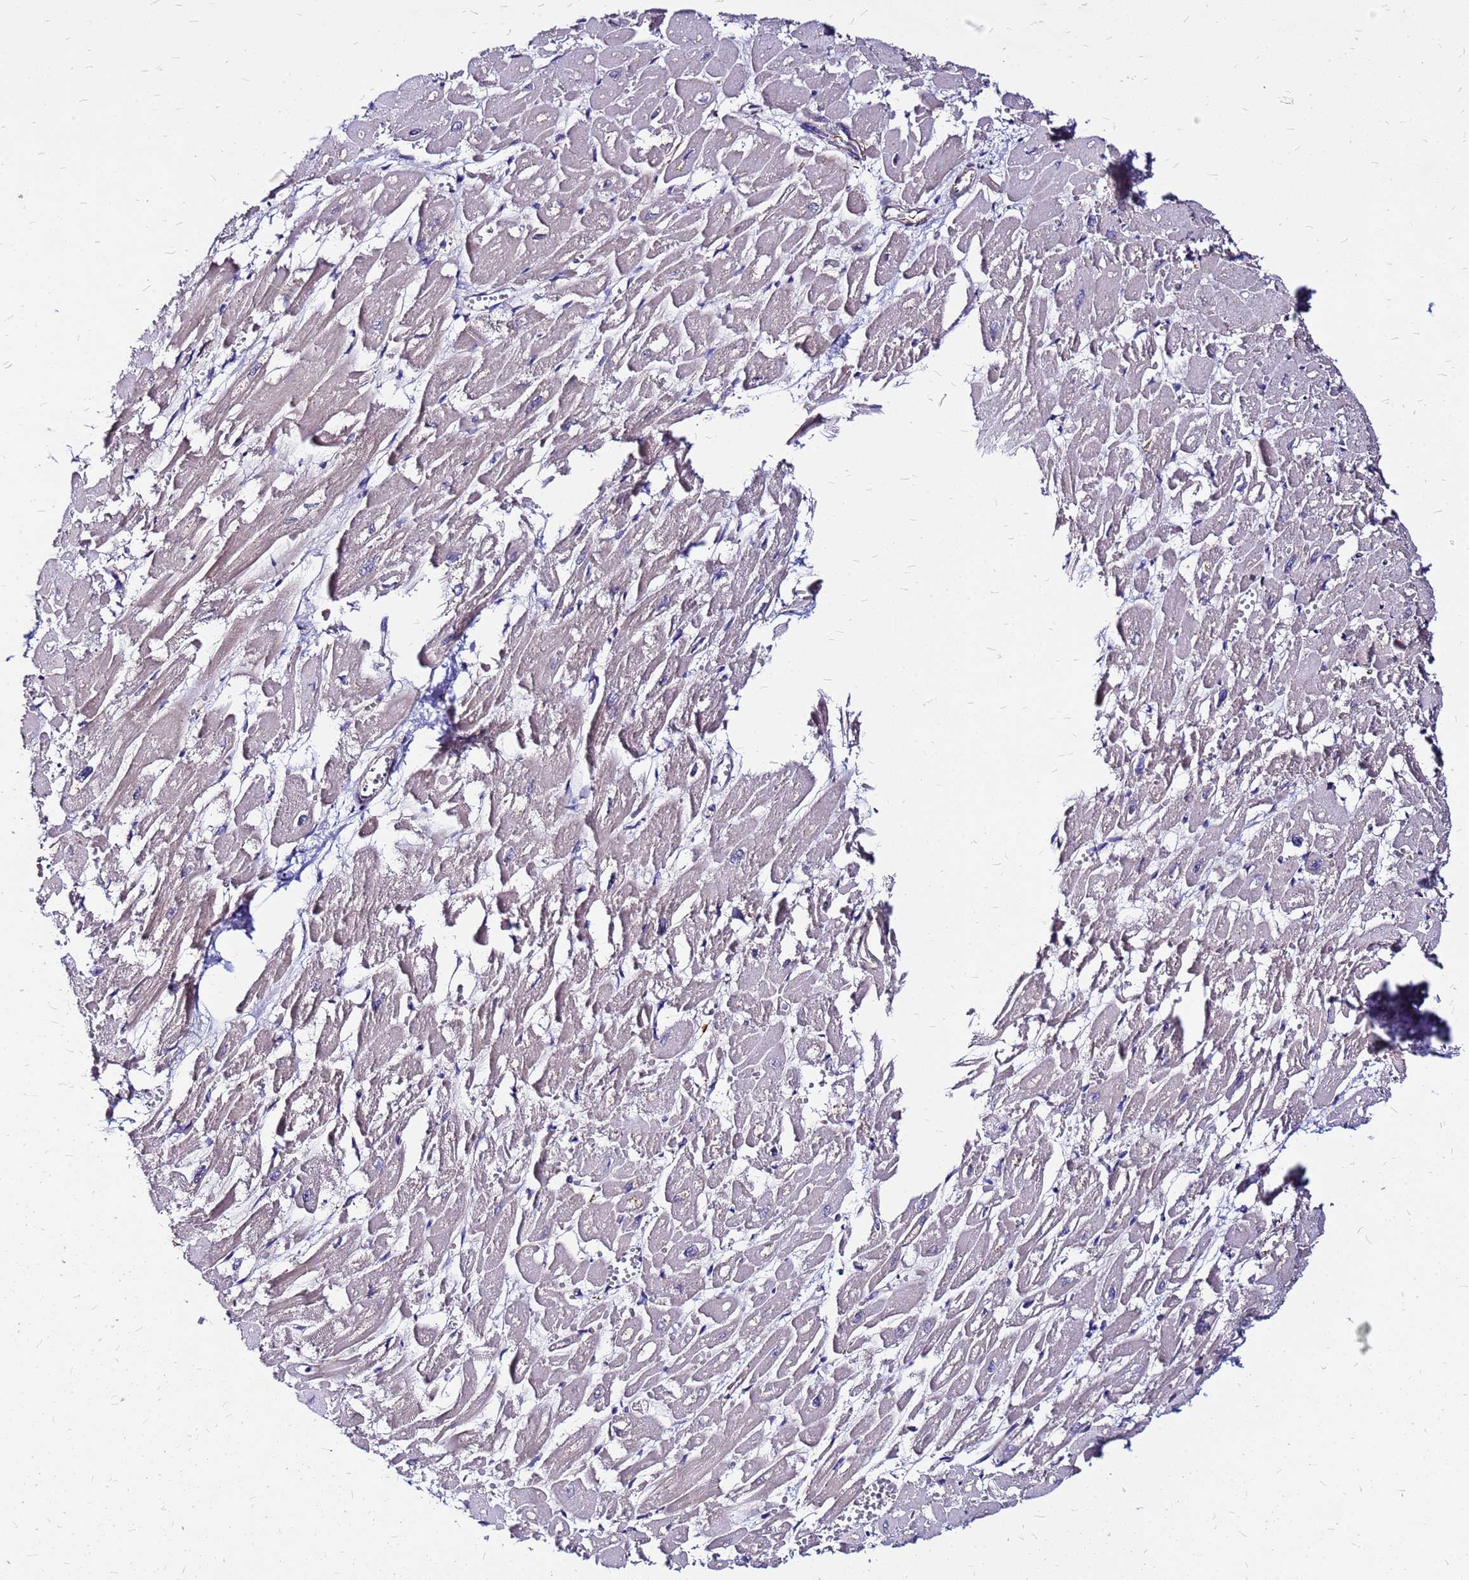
{"staining": {"intensity": "weak", "quantity": "25%-75%", "location": "cytoplasmic/membranous"}, "tissue": "heart muscle", "cell_type": "Cardiomyocytes", "image_type": "normal", "snomed": [{"axis": "morphology", "description": "Normal tissue, NOS"}, {"axis": "topography", "description": "Heart"}], "caption": "A brown stain highlights weak cytoplasmic/membranous staining of a protein in cardiomyocytes of normal heart muscle.", "gene": "ARHGEF35", "patient": {"sex": "male", "age": 54}}